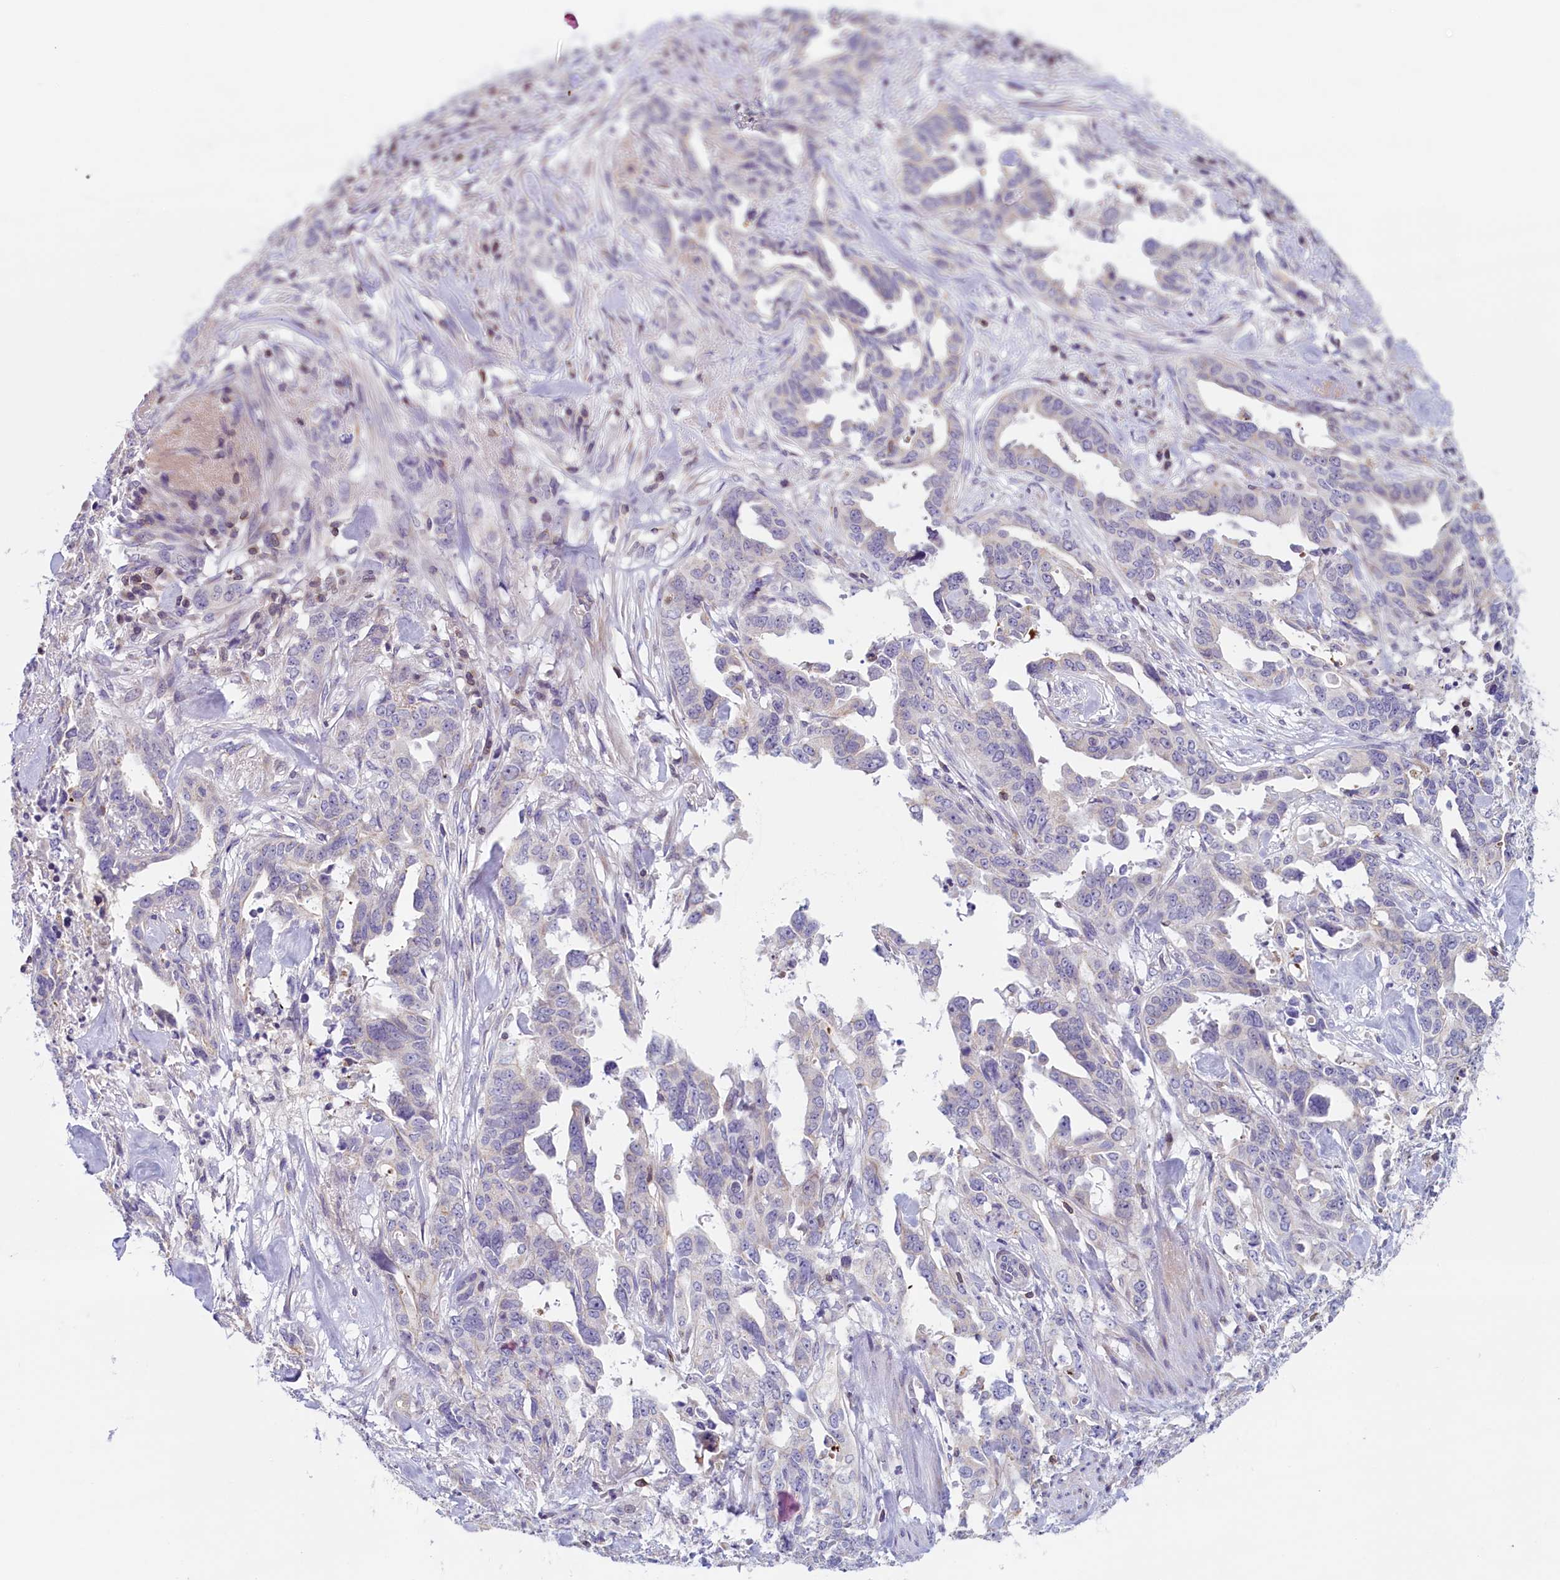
{"staining": {"intensity": "negative", "quantity": "none", "location": "none"}, "tissue": "endometrial cancer", "cell_type": "Tumor cells", "image_type": "cancer", "snomed": [{"axis": "morphology", "description": "Adenocarcinoma, NOS"}, {"axis": "topography", "description": "Endometrium"}], "caption": "Immunohistochemistry (IHC) micrograph of human adenocarcinoma (endometrial) stained for a protein (brown), which exhibits no expression in tumor cells.", "gene": "TRAF3IP3", "patient": {"sex": "female", "age": 65}}